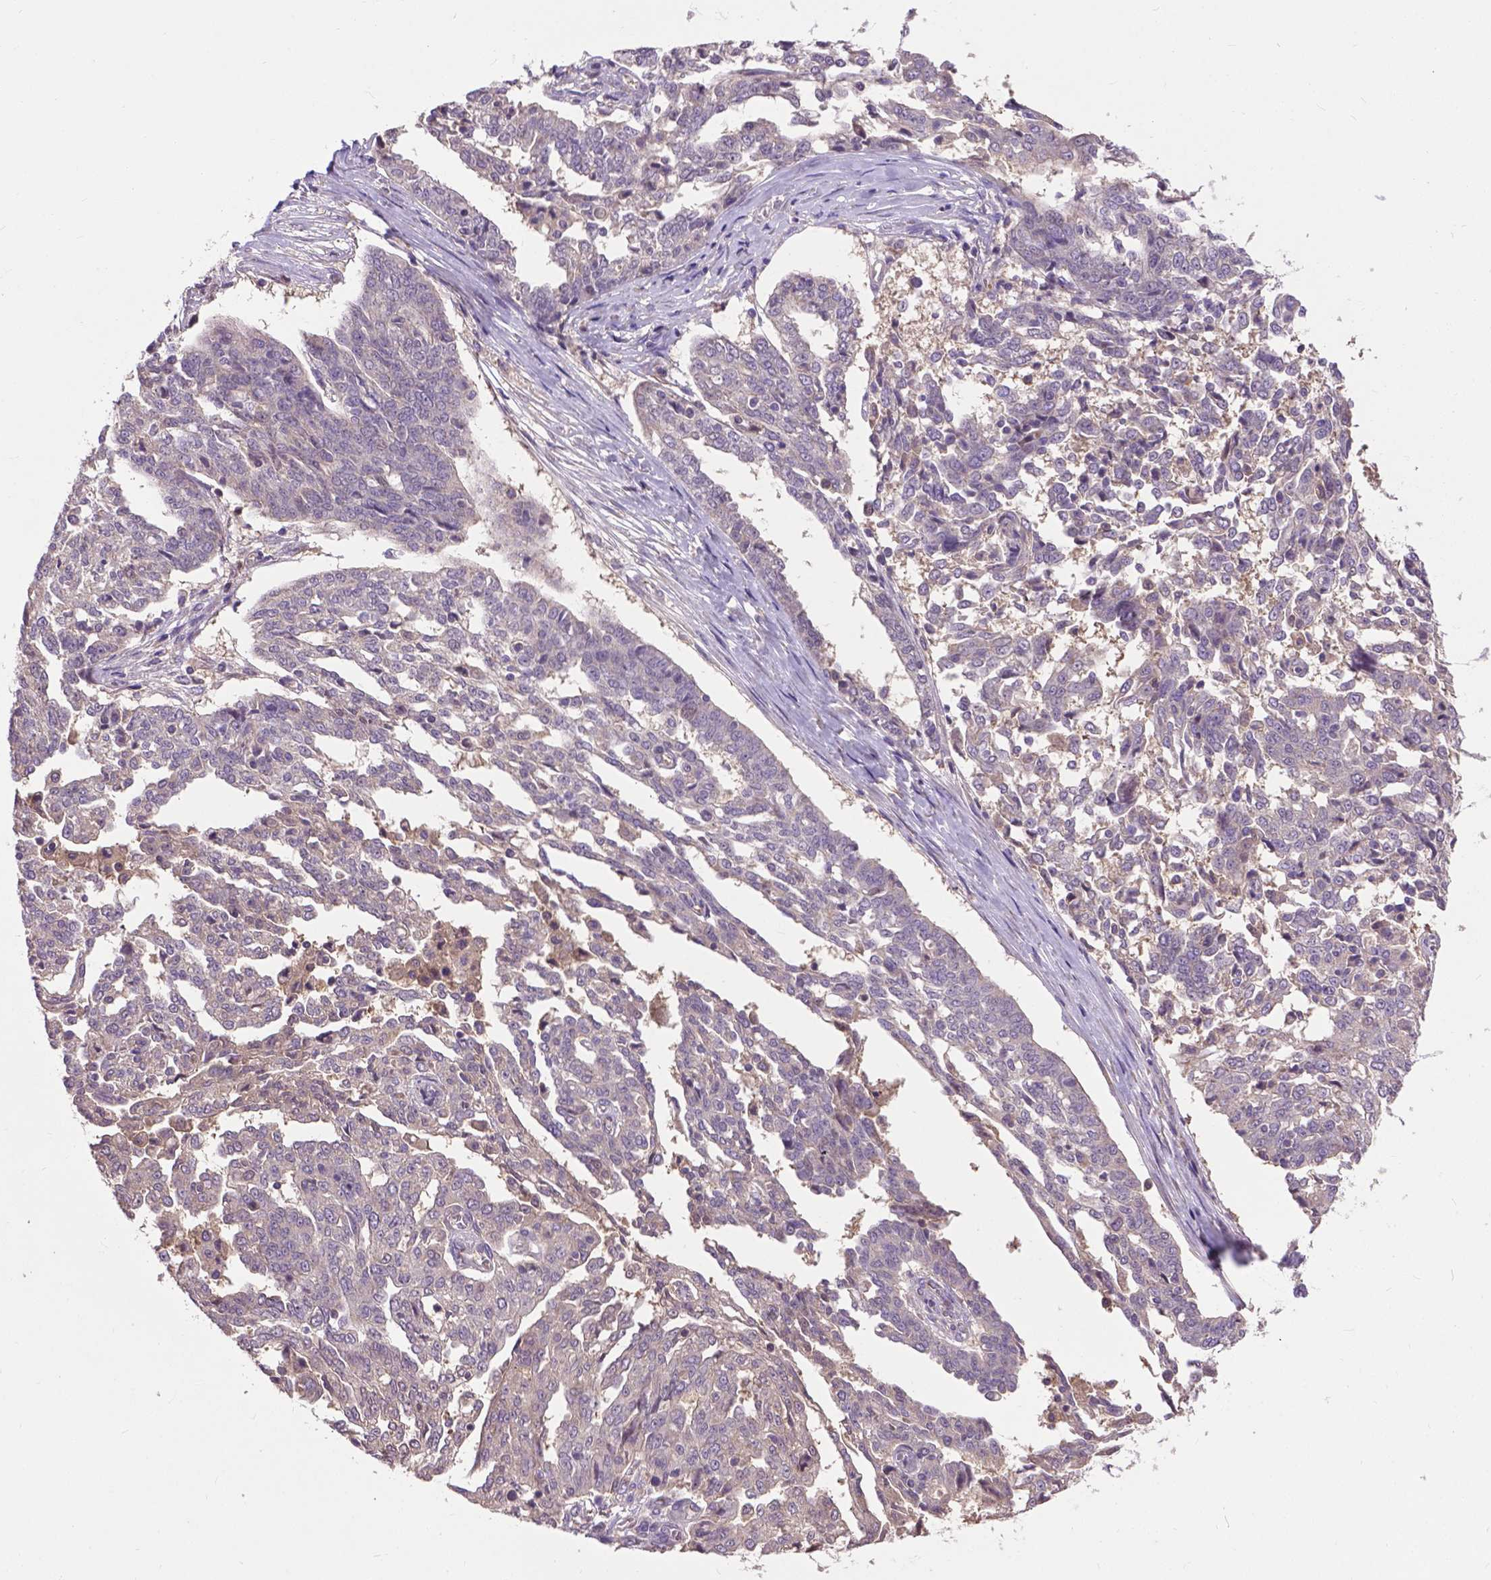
{"staining": {"intensity": "negative", "quantity": "none", "location": "none"}, "tissue": "ovarian cancer", "cell_type": "Tumor cells", "image_type": "cancer", "snomed": [{"axis": "morphology", "description": "Cystadenocarcinoma, serous, NOS"}, {"axis": "topography", "description": "Ovary"}], "caption": "Histopathology image shows no significant protein expression in tumor cells of ovarian serous cystadenocarcinoma.", "gene": "ZNF337", "patient": {"sex": "female", "age": 67}}